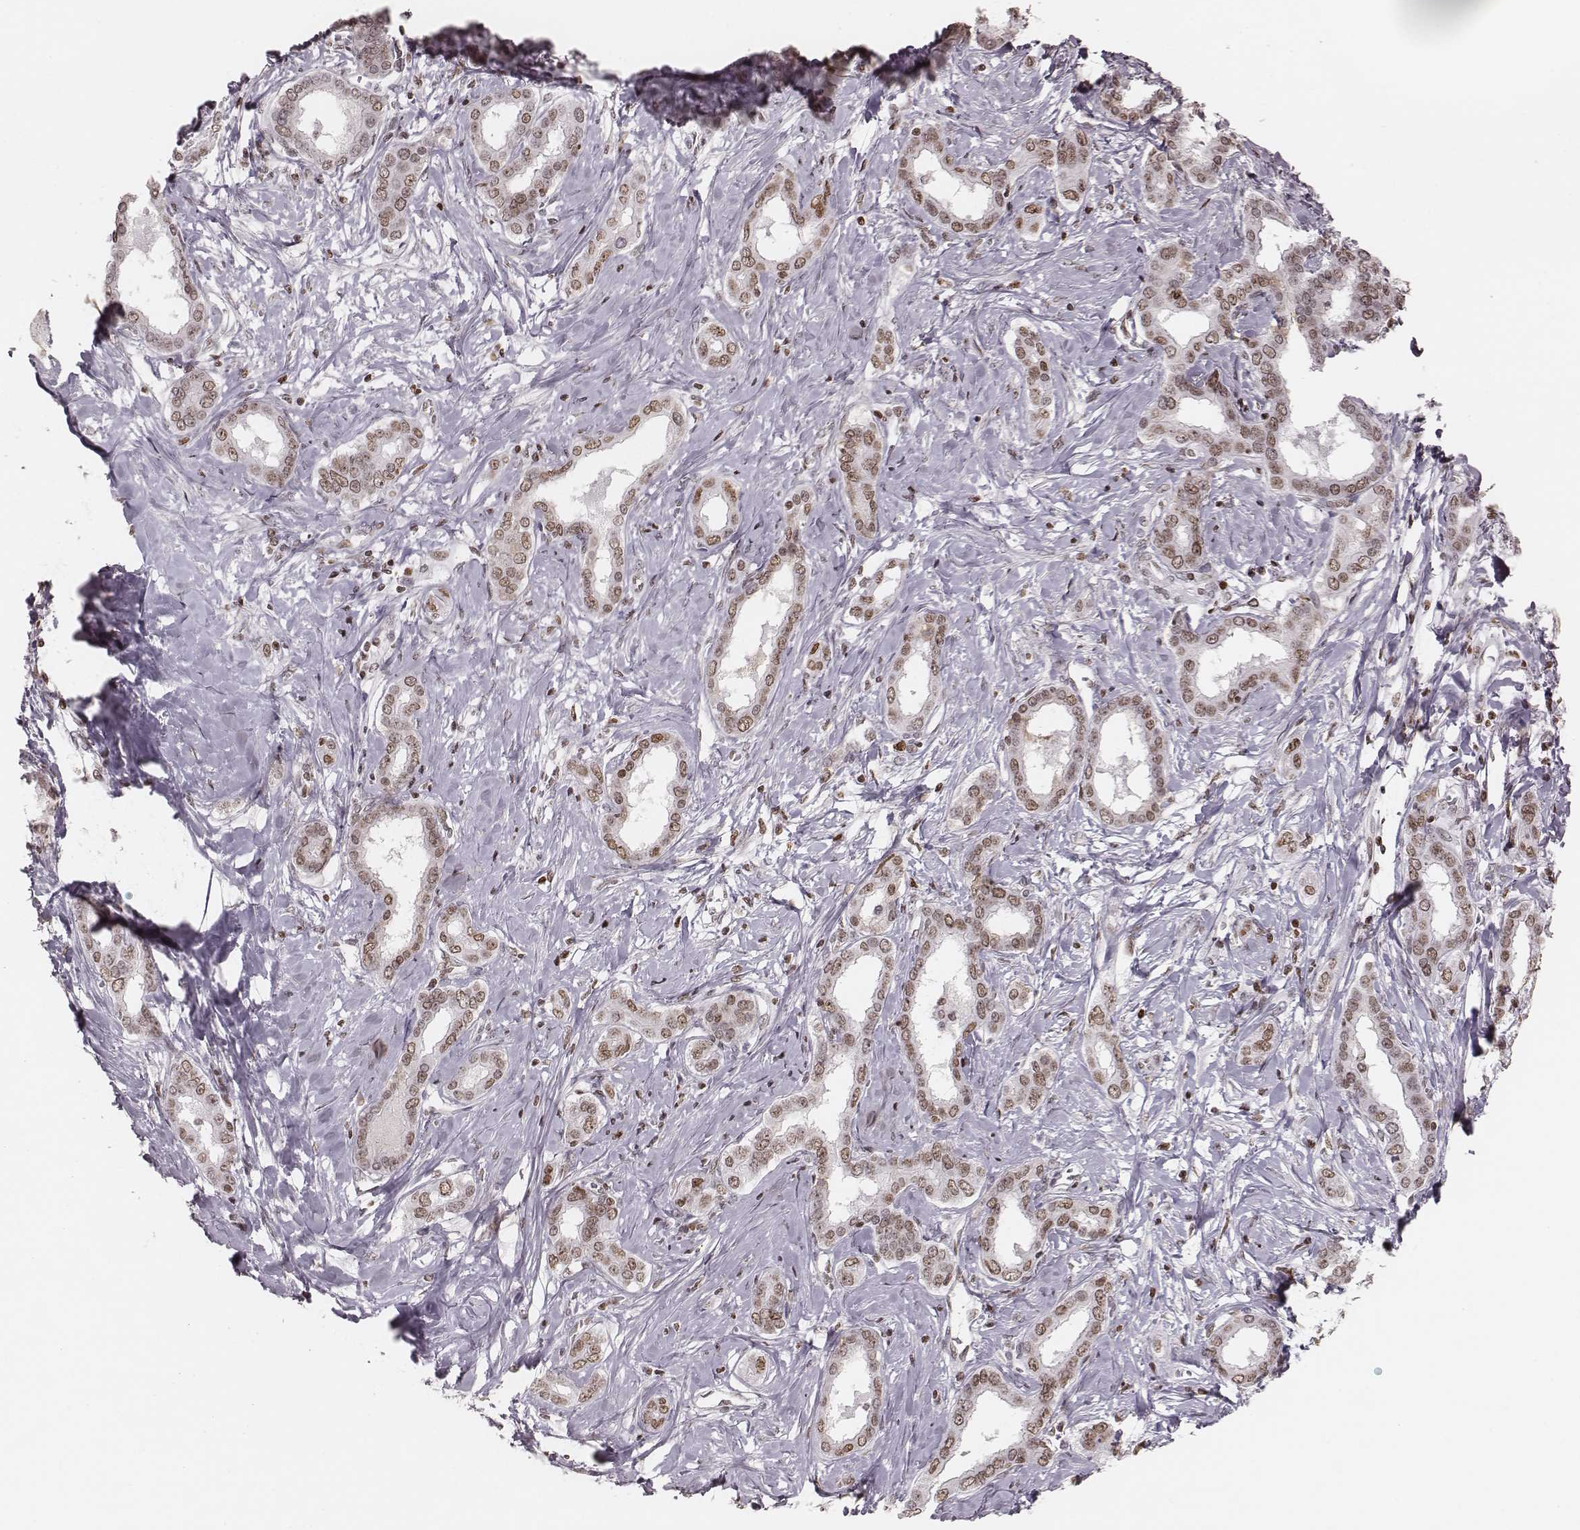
{"staining": {"intensity": "moderate", "quantity": ">75%", "location": "nuclear"}, "tissue": "liver cancer", "cell_type": "Tumor cells", "image_type": "cancer", "snomed": [{"axis": "morphology", "description": "Cholangiocarcinoma"}, {"axis": "topography", "description": "Liver"}], "caption": "This is an image of IHC staining of liver cancer, which shows moderate staining in the nuclear of tumor cells.", "gene": "PARP1", "patient": {"sex": "female", "age": 47}}